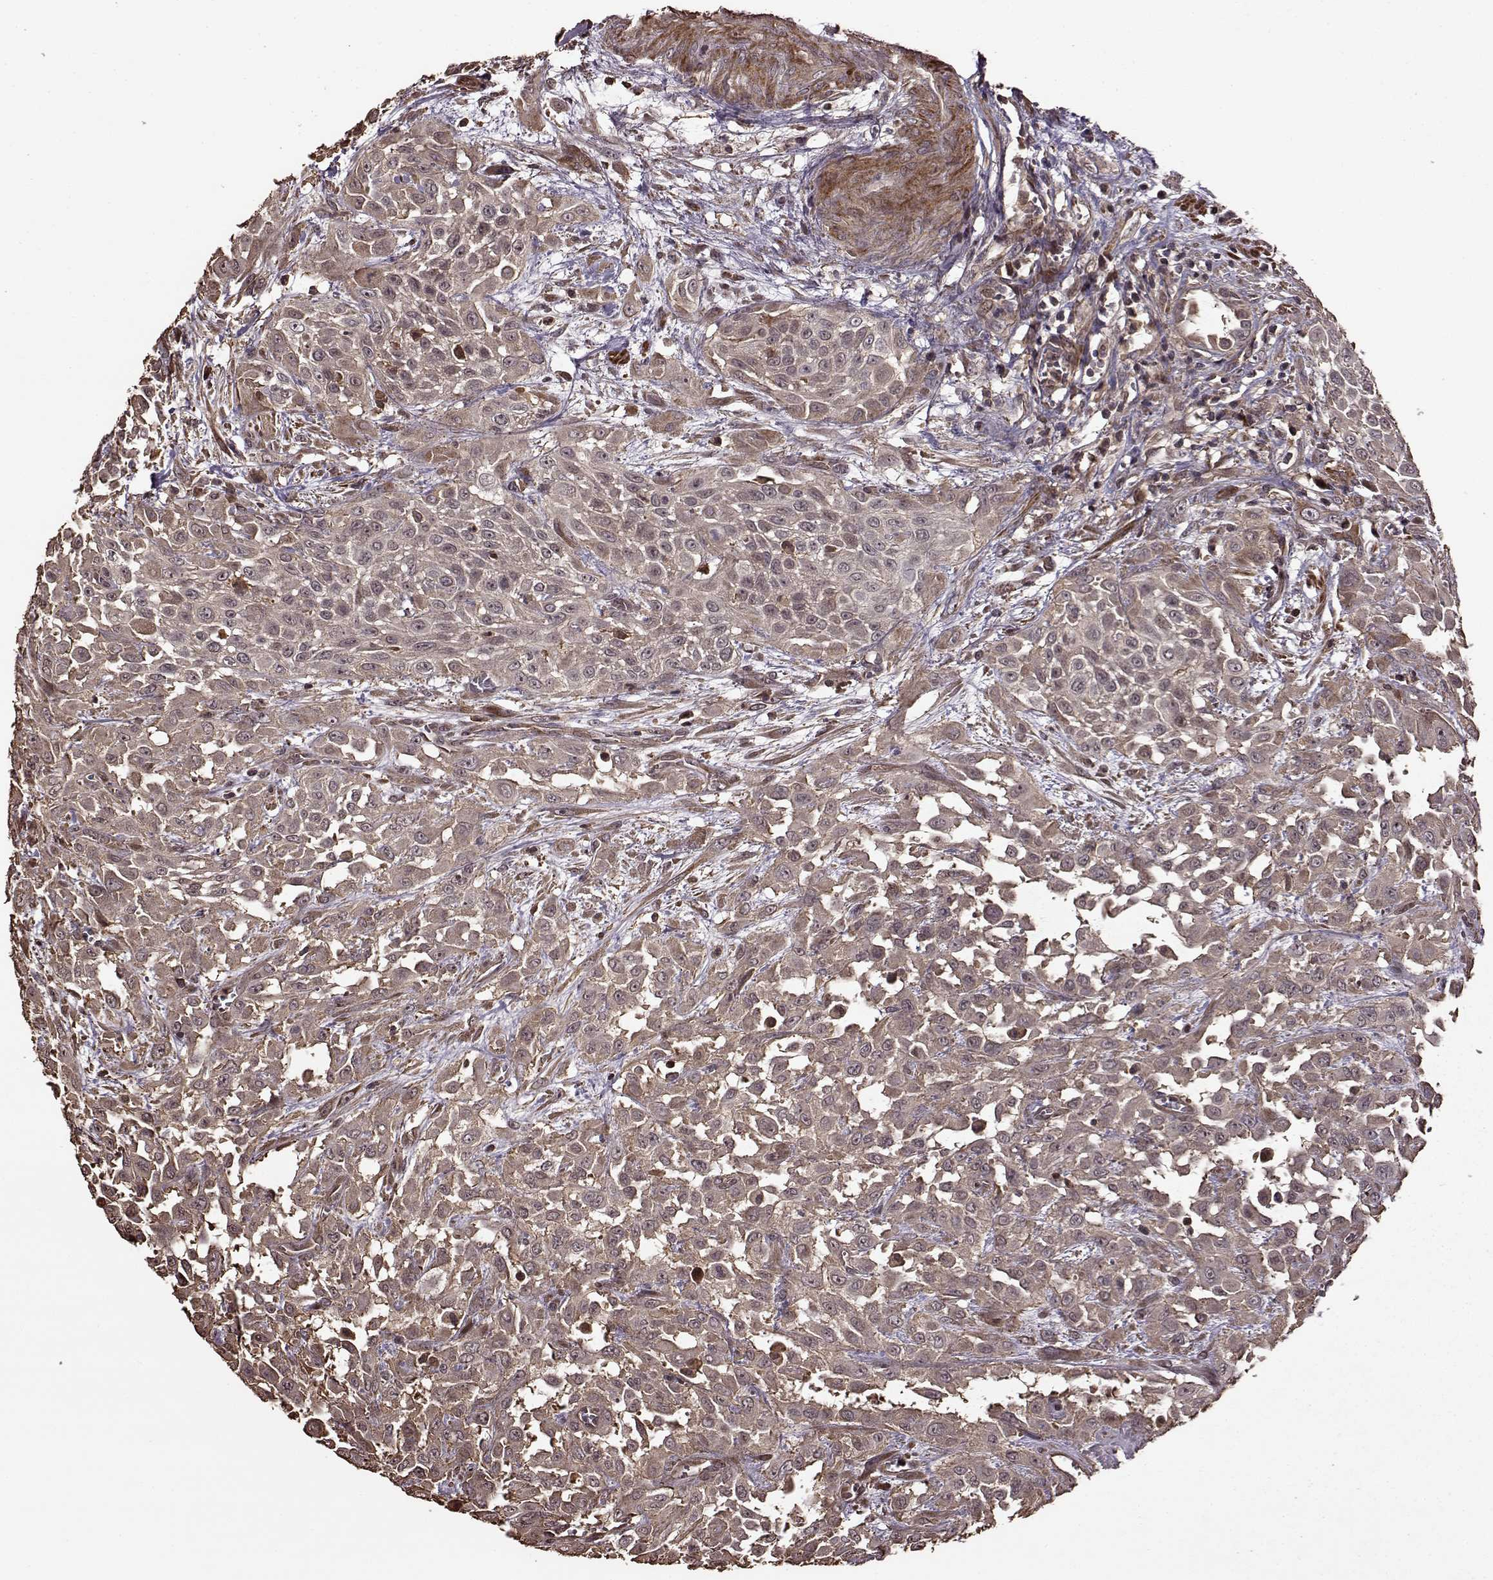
{"staining": {"intensity": "weak", "quantity": "<25%", "location": "cytoplasmic/membranous"}, "tissue": "urothelial cancer", "cell_type": "Tumor cells", "image_type": "cancer", "snomed": [{"axis": "morphology", "description": "Urothelial carcinoma, High grade"}, {"axis": "topography", "description": "Urinary bladder"}], "caption": "Image shows no protein expression in tumor cells of urothelial cancer tissue. (DAB immunohistochemistry (IHC), high magnification).", "gene": "FBXW11", "patient": {"sex": "male", "age": 57}}